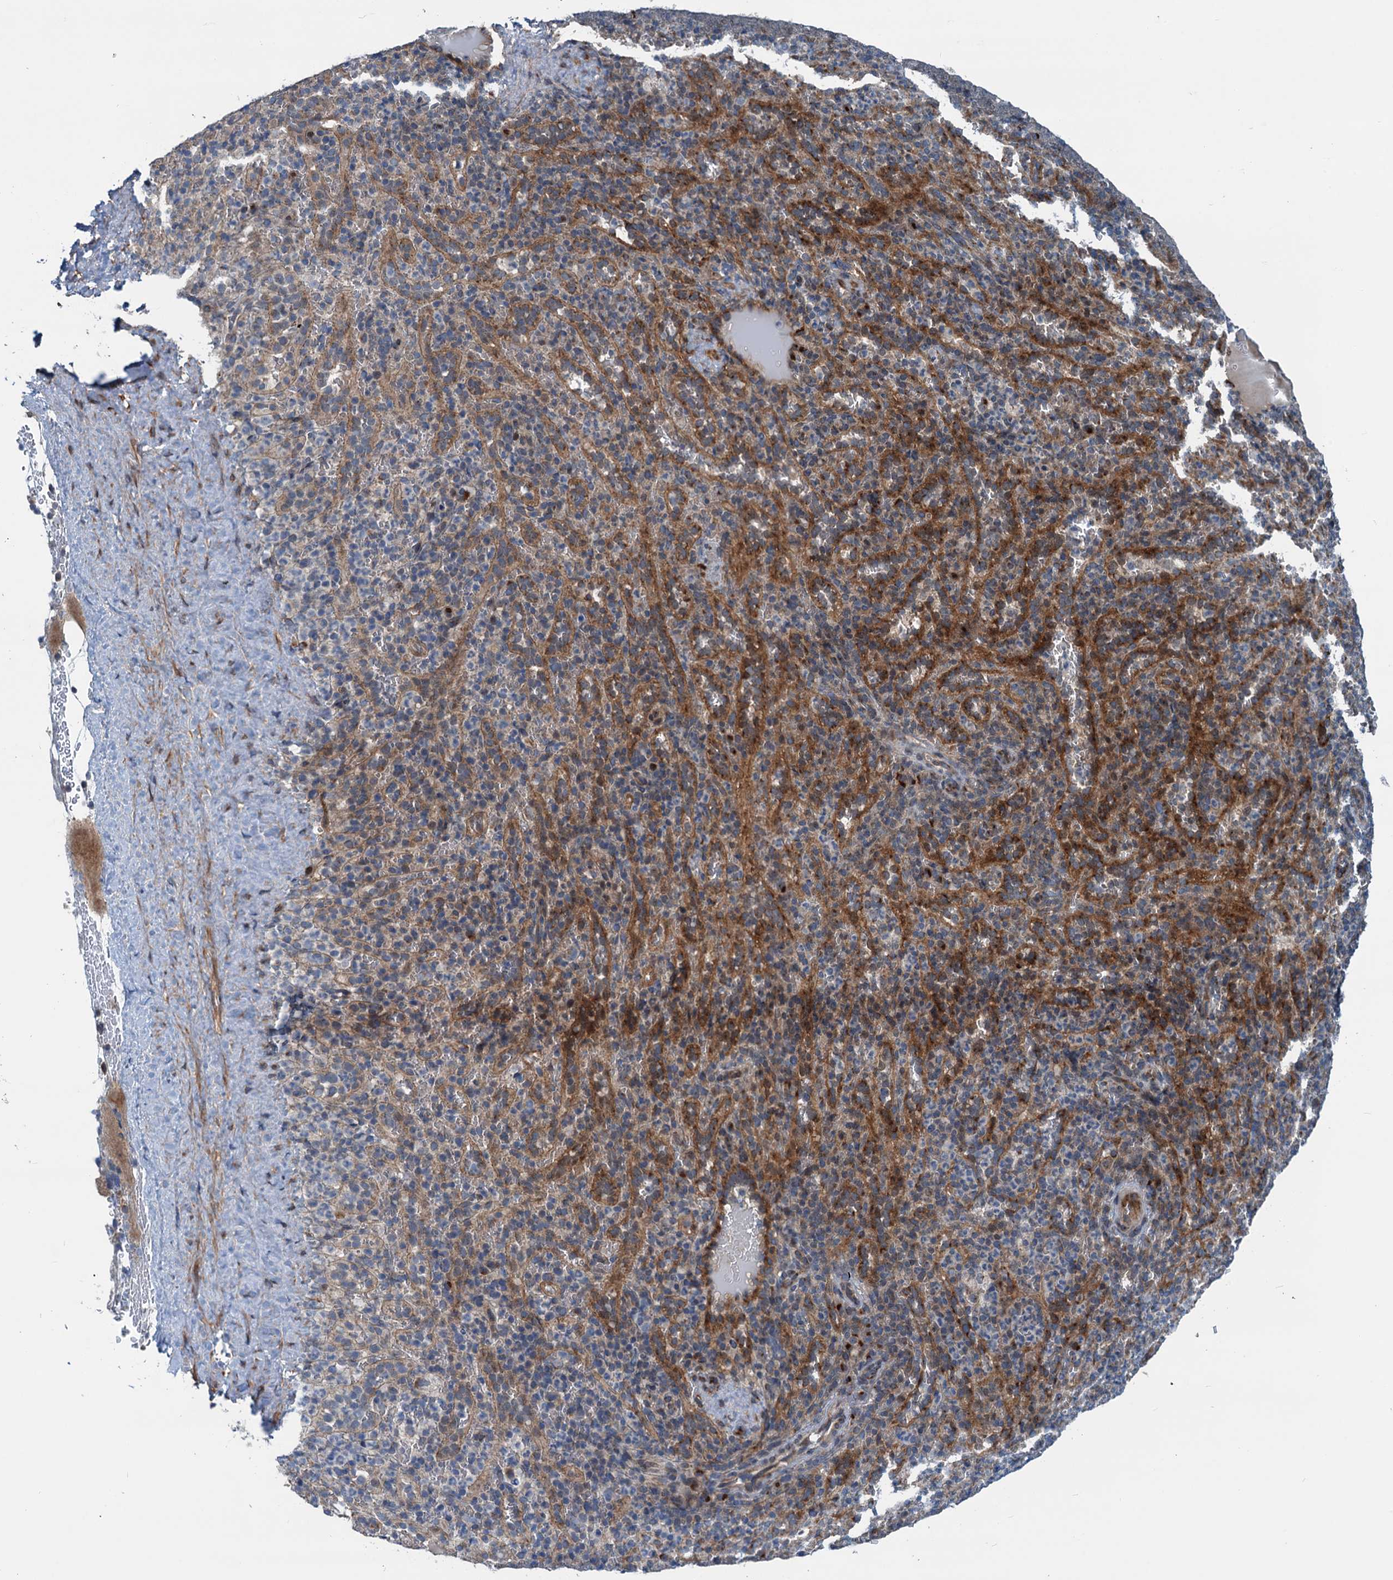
{"staining": {"intensity": "negative", "quantity": "none", "location": "none"}, "tissue": "spleen", "cell_type": "Cells in red pulp", "image_type": "normal", "snomed": [{"axis": "morphology", "description": "Normal tissue, NOS"}, {"axis": "topography", "description": "Spleen"}], "caption": "Spleen was stained to show a protein in brown. There is no significant expression in cells in red pulp. Brightfield microscopy of immunohistochemistry (IHC) stained with DAB (3,3'-diaminobenzidine) (brown) and hematoxylin (blue), captured at high magnification.", "gene": "DYNC2I2", "patient": {"sex": "female", "age": 21}}